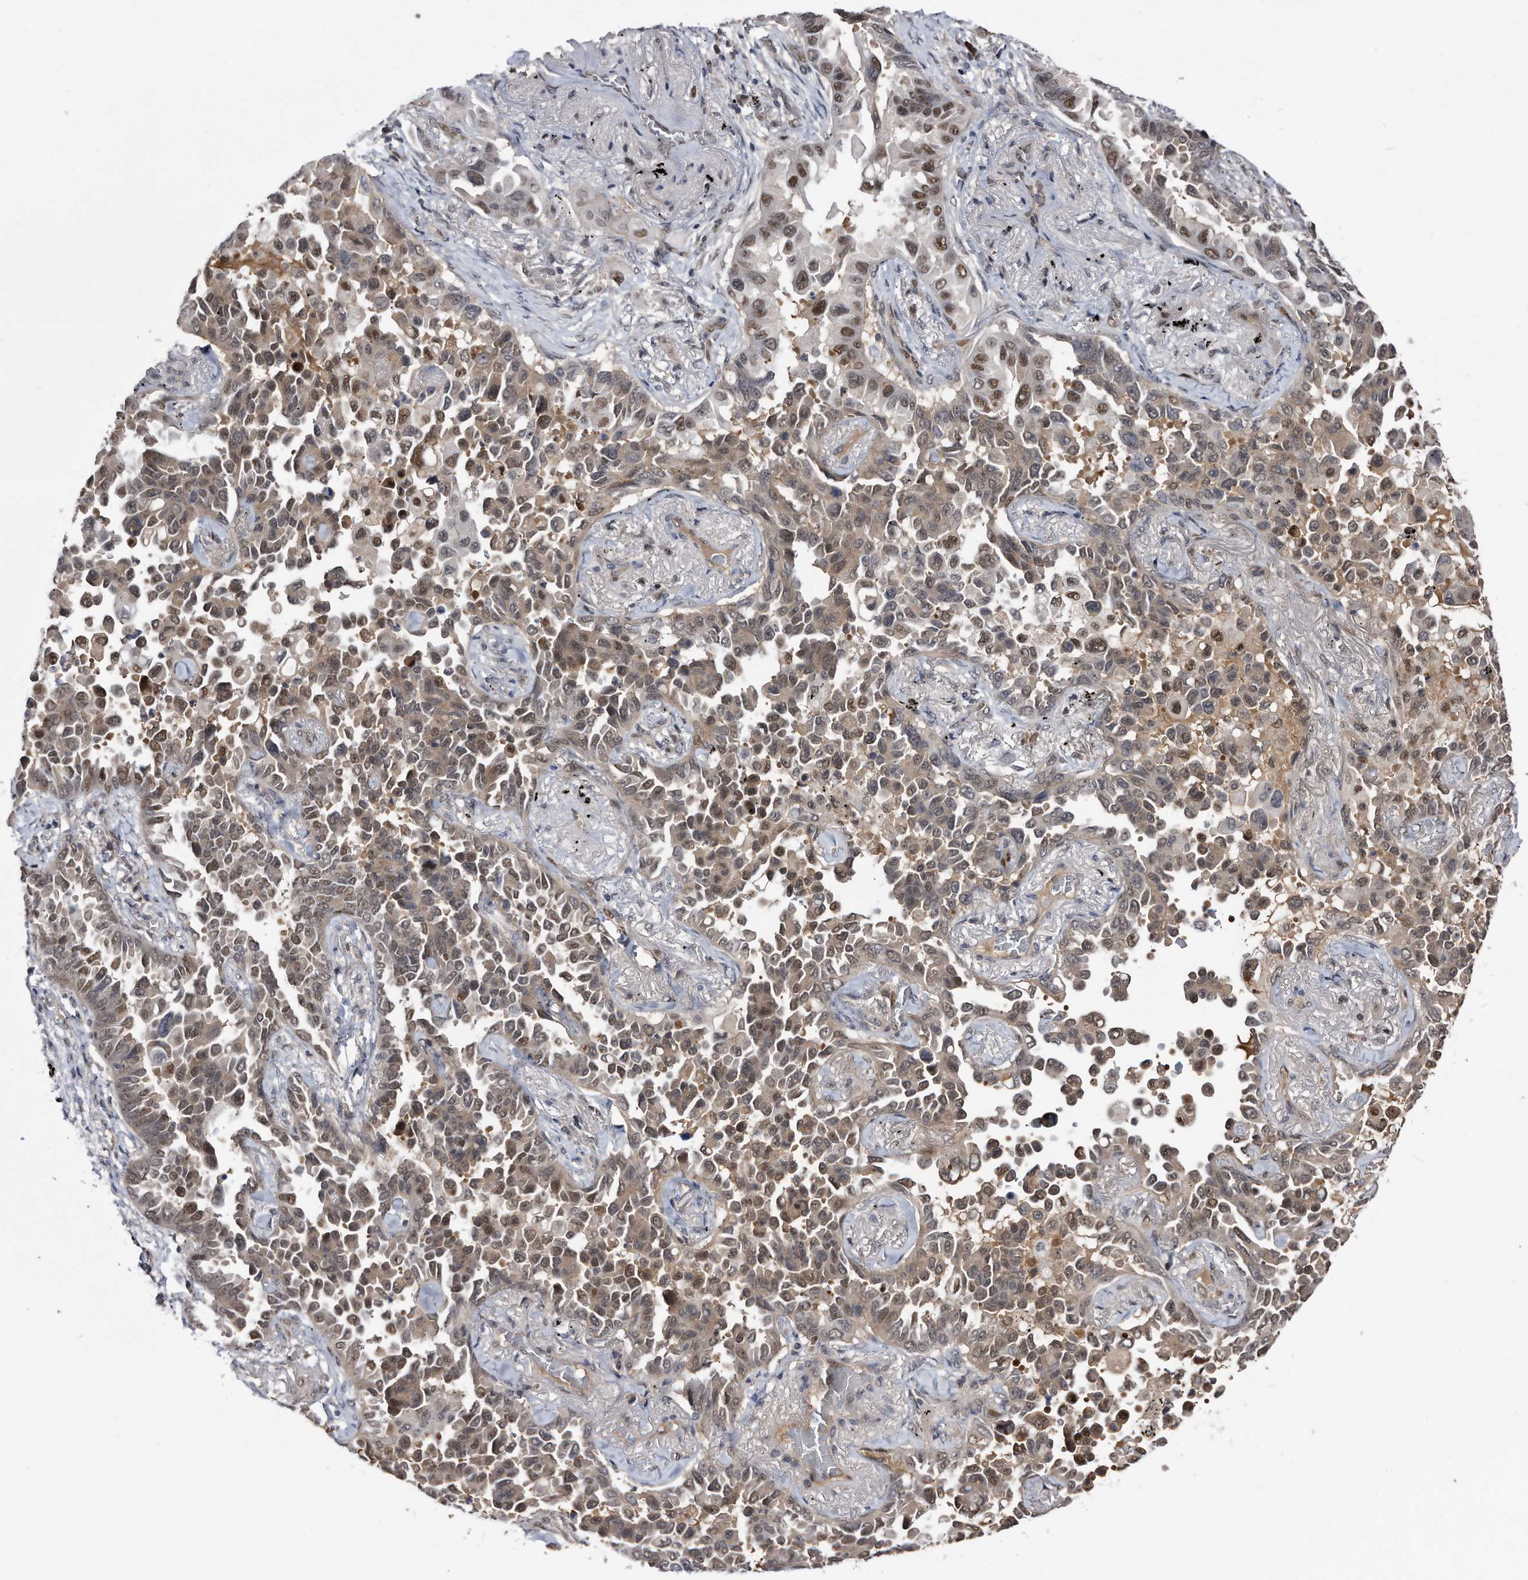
{"staining": {"intensity": "moderate", "quantity": "25%-75%", "location": "cytoplasmic/membranous,nuclear"}, "tissue": "lung cancer", "cell_type": "Tumor cells", "image_type": "cancer", "snomed": [{"axis": "morphology", "description": "Adenocarcinoma, NOS"}, {"axis": "topography", "description": "Lung"}], "caption": "The image exhibits staining of adenocarcinoma (lung), revealing moderate cytoplasmic/membranous and nuclear protein staining (brown color) within tumor cells.", "gene": "RAD23B", "patient": {"sex": "female", "age": 67}}